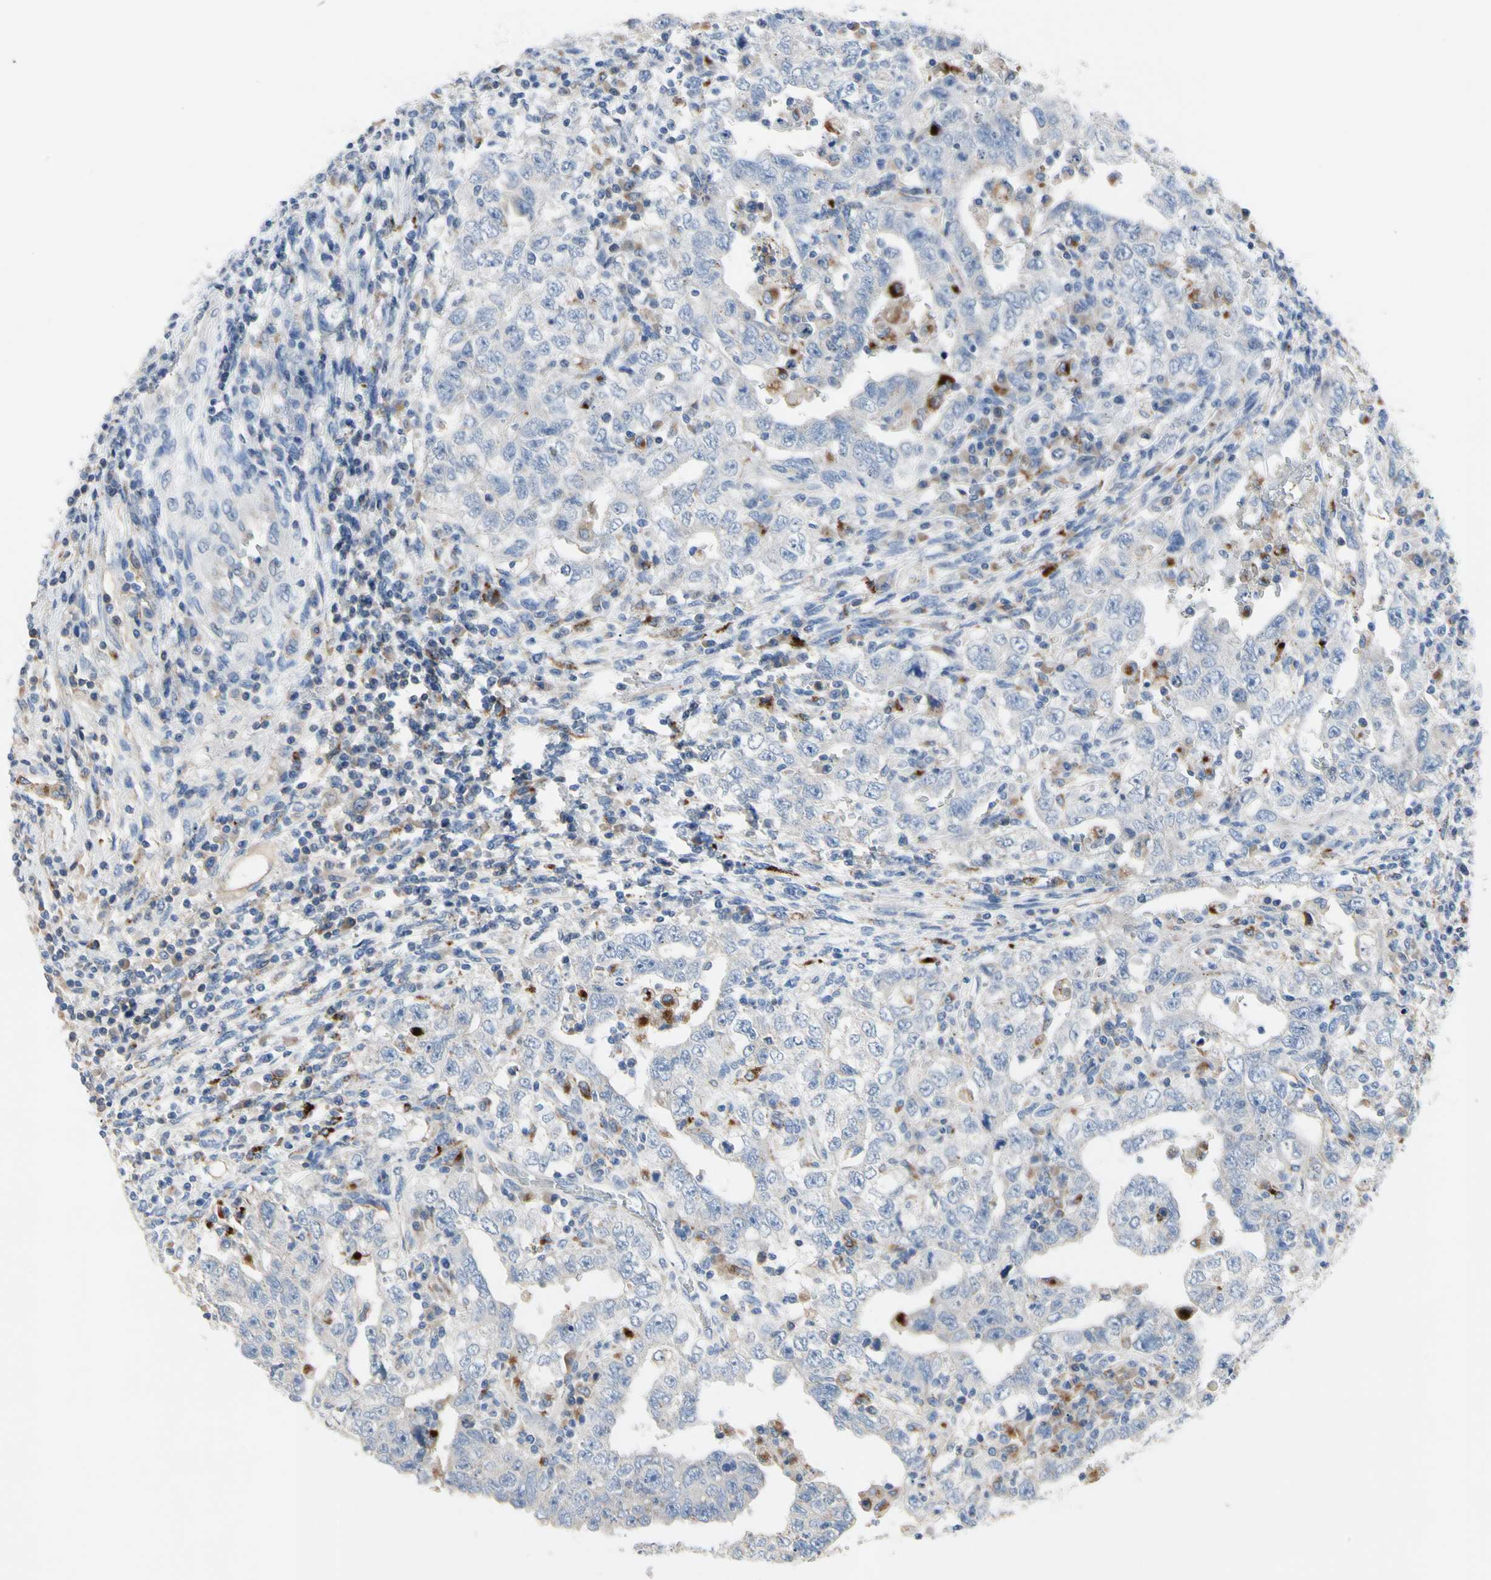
{"staining": {"intensity": "negative", "quantity": "none", "location": "none"}, "tissue": "testis cancer", "cell_type": "Tumor cells", "image_type": "cancer", "snomed": [{"axis": "morphology", "description": "Carcinoma, Embryonal, NOS"}, {"axis": "topography", "description": "Testis"}], "caption": "Tumor cells show no significant positivity in testis cancer (embryonal carcinoma). (Immunohistochemistry, brightfield microscopy, high magnification).", "gene": "RETSAT", "patient": {"sex": "male", "age": 26}}